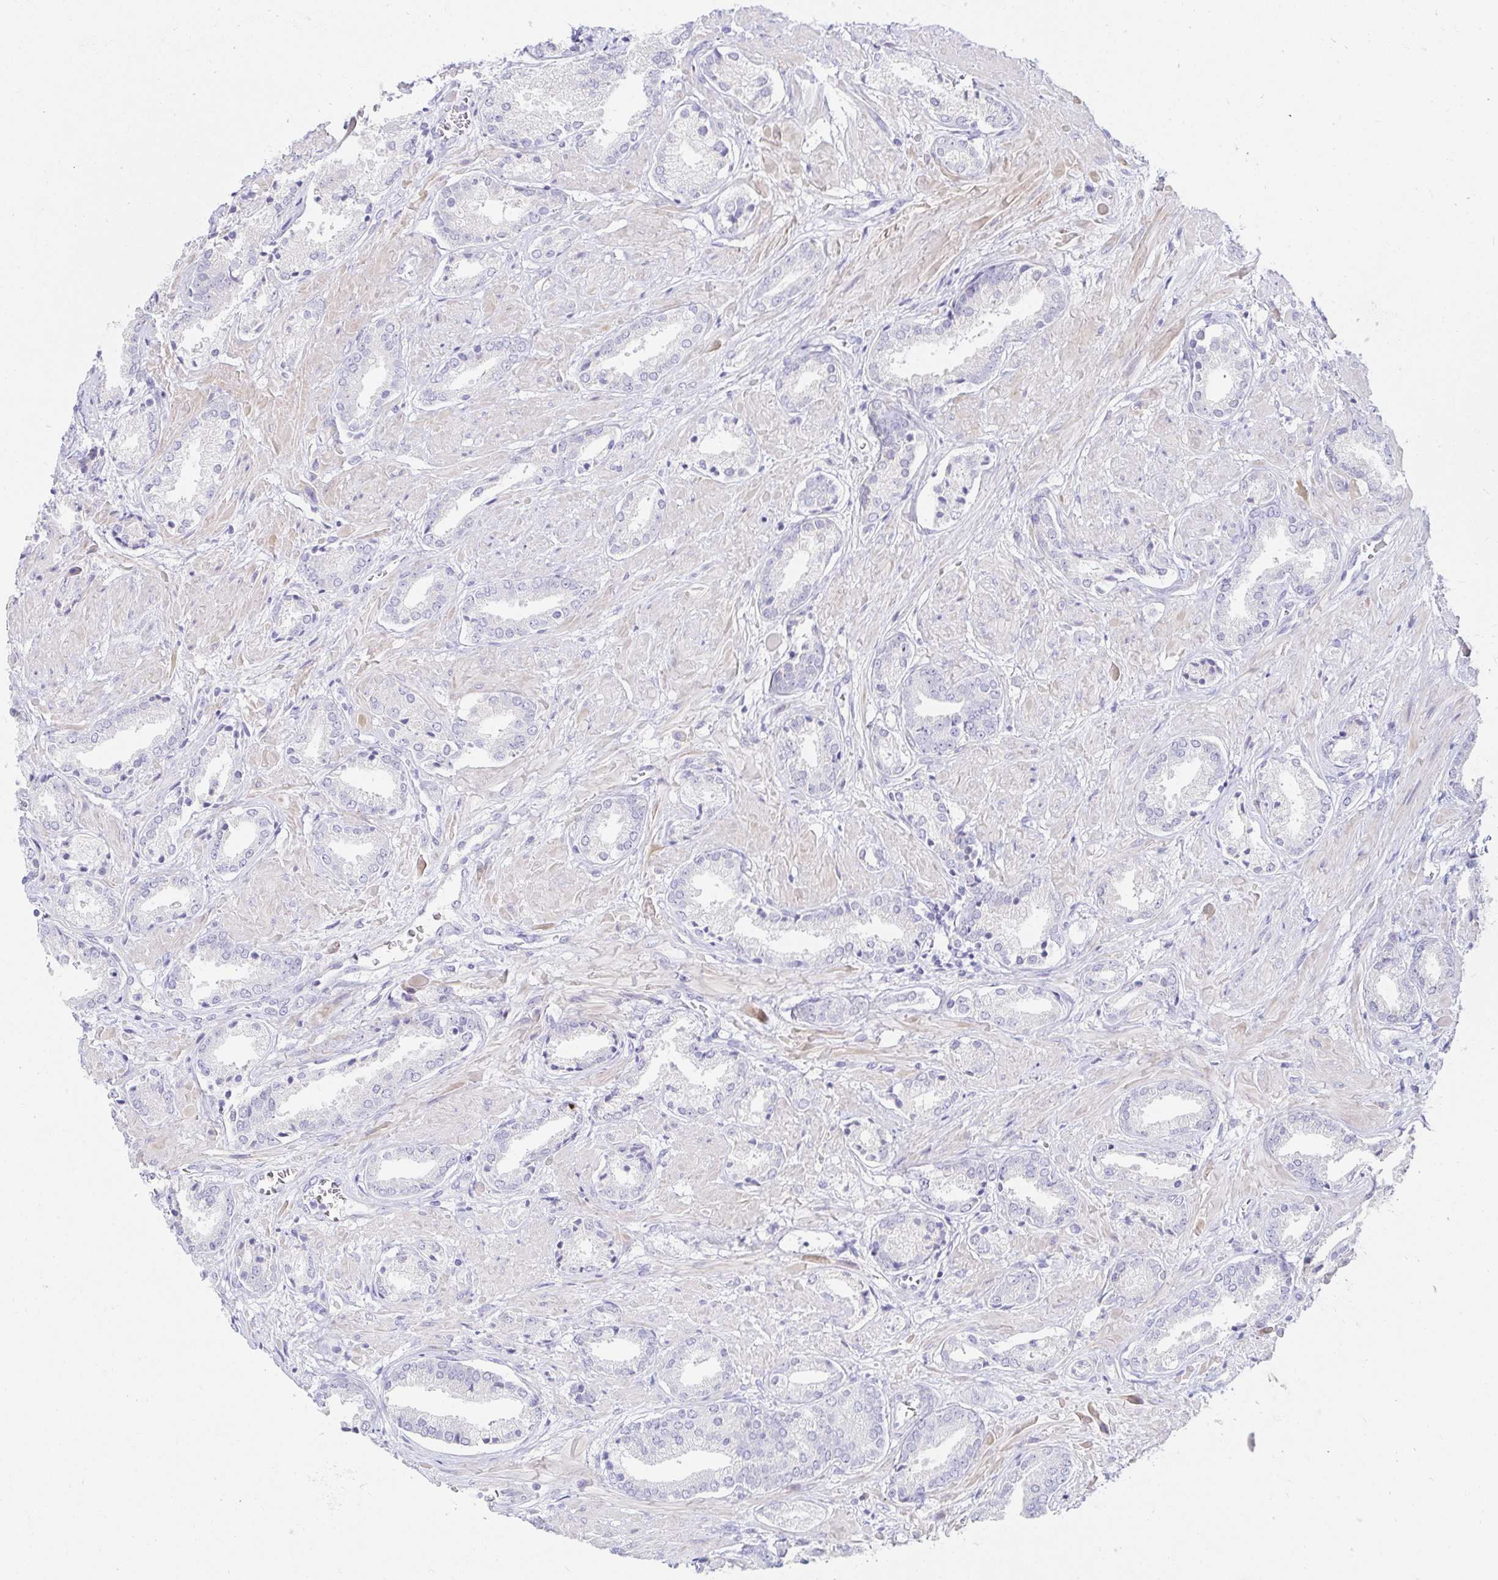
{"staining": {"intensity": "negative", "quantity": "none", "location": "none"}, "tissue": "prostate cancer", "cell_type": "Tumor cells", "image_type": "cancer", "snomed": [{"axis": "morphology", "description": "Adenocarcinoma, High grade"}, {"axis": "topography", "description": "Prostate"}], "caption": "Human adenocarcinoma (high-grade) (prostate) stained for a protein using IHC reveals no expression in tumor cells.", "gene": "C4orf17", "patient": {"sex": "male", "age": 56}}